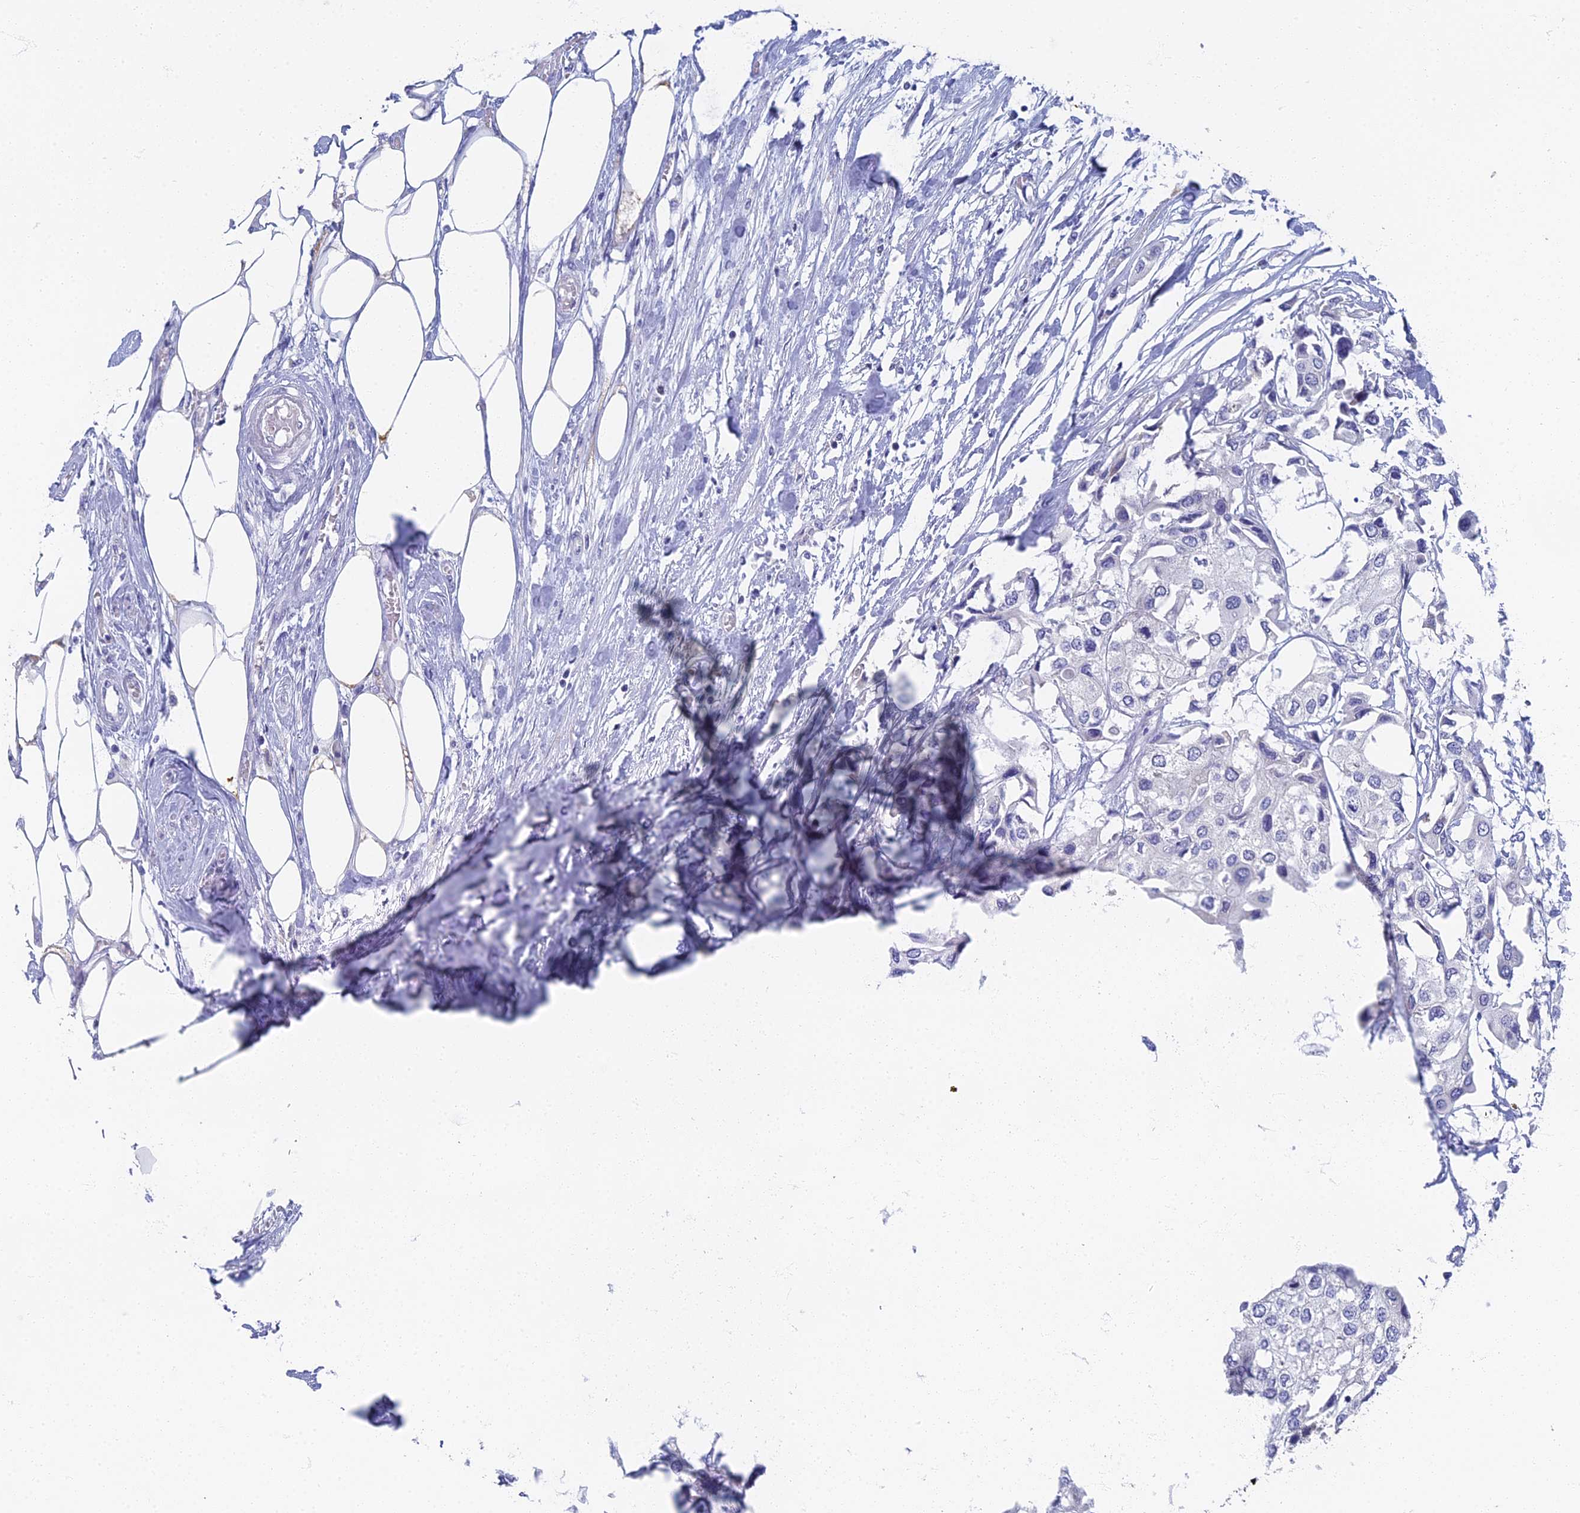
{"staining": {"intensity": "negative", "quantity": "none", "location": "none"}, "tissue": "urothelial cancer", "cell_type": "Tumor cells", "image_type": "cancer", "snomed": [{"axis": "morphology", "description": "Urothelial carcinoma, High grade"}, {"axis": "topography", "description": "Urinary bladder"}], "caption": "Histopathology image shows no protein staining in tumor cells of urothelial cancer tissue. (Brightfield microscopy of DAB (3,3'-diaminobenzidine) immunohistochemistry at high magnification).", "gene": "SPIN4", "patient": {"sex": "male", "age": 64}}